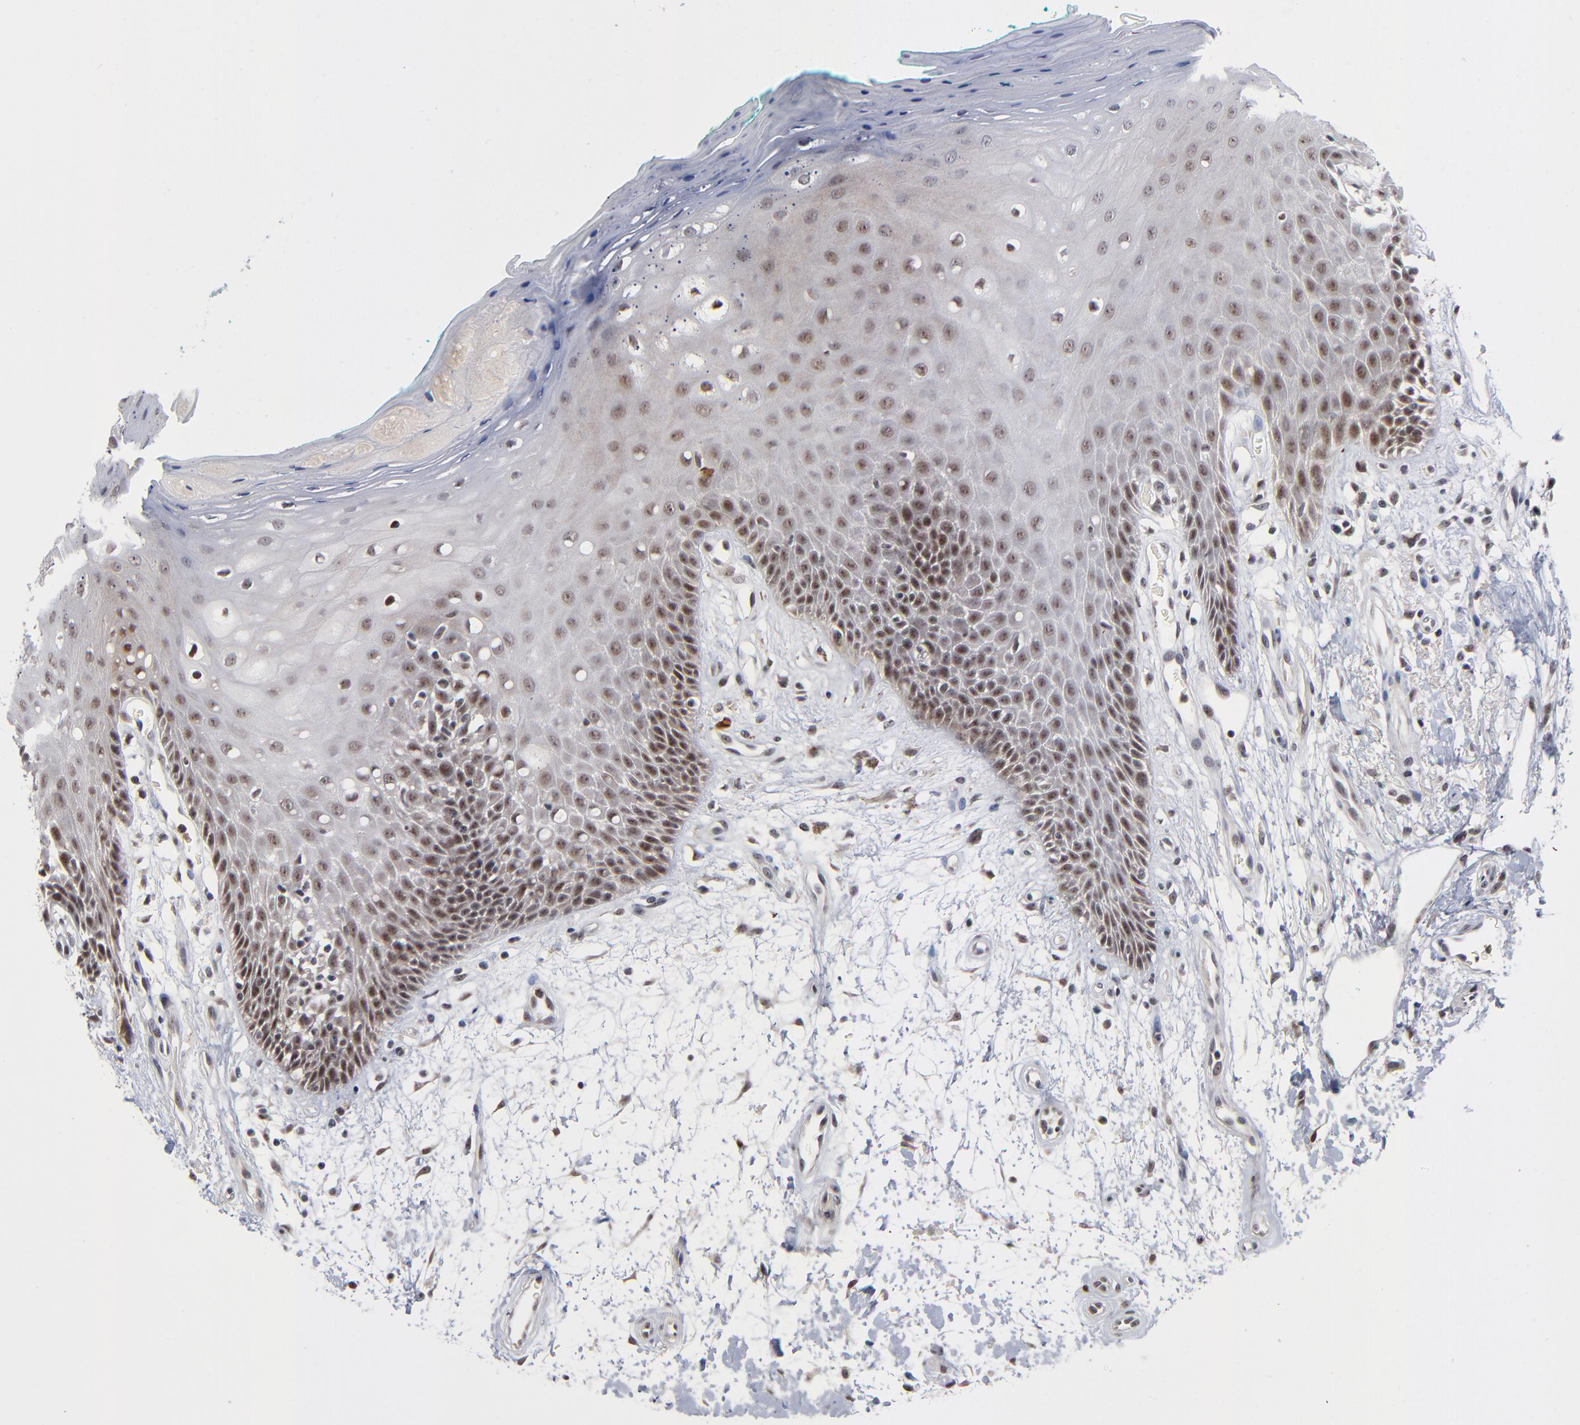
{"staining": {"intensity": "moderate", "quantity": ">75%", "location": "nuclear"}, "tissue": "oral mucosa", "cell_type": "Squamous epithelial cells", "image_type": "normal", "snomed": [{"axis": "morphology", "description": "Normal tissue, NOS"}, {"axis": "morphology", "description": "Squamous cell carcinoma, NOS"}, {"axis": "topography", "description": "Skeletal muscle"}, {"axis": "topography", "description": "Oral tissue"}, {"axis": "topography", "description": "Head-Neck"}], "caption": "A micrograph of human oral mucosa stained for a protein reveals moderate nuclear brown staining in squamous epithelial cells.", "gene": "ZNF419", "patient": {"sex": "female", "age": 84}}